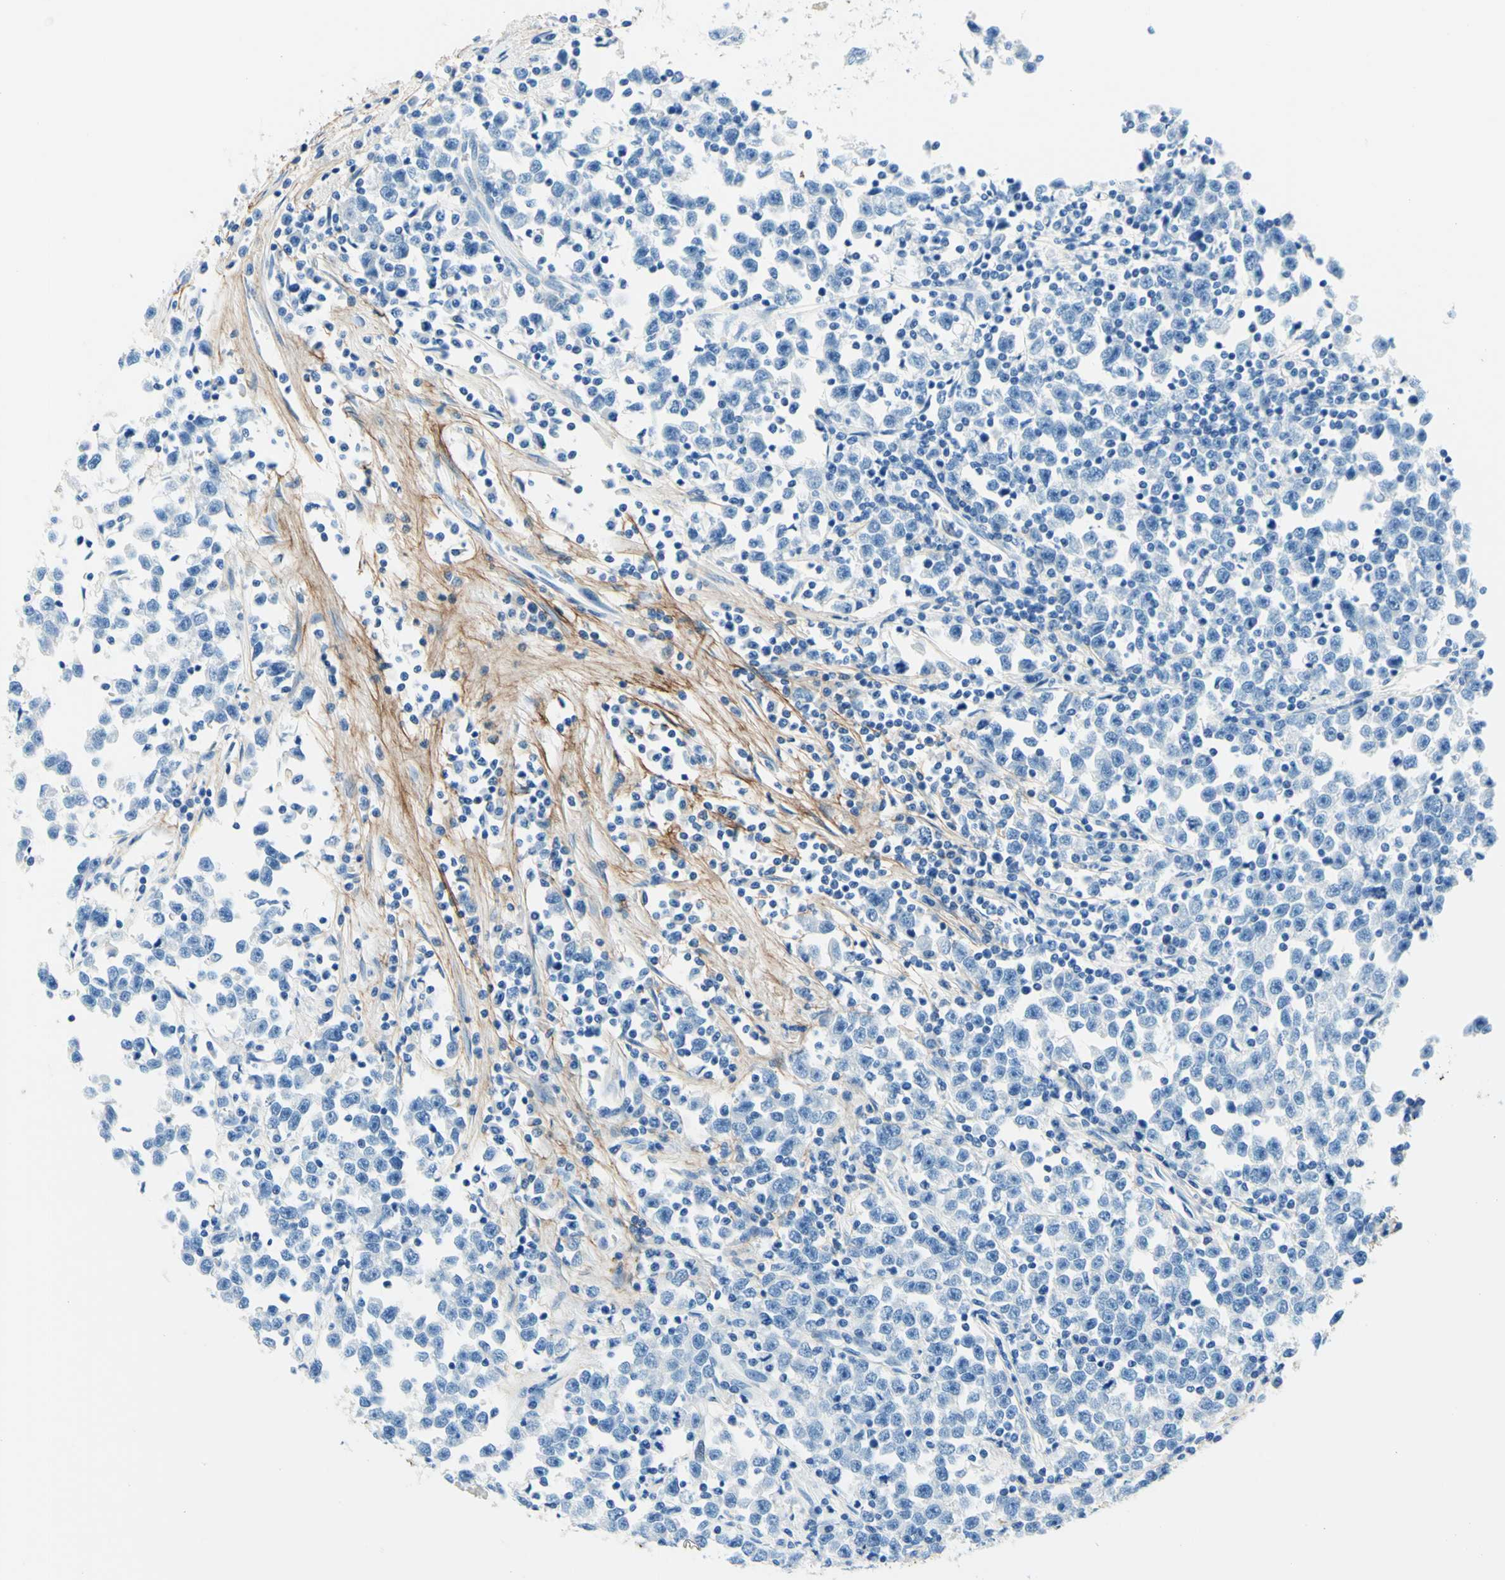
{"staining": {"intensity": "negative", "quantity": "none", "location": "none"}, "tissue": "testis cancer", "cell_type": "Tumor cells", "image_type": "cancer", "snomed": [{"axis": "morphology", "description": "Seminoma, NOS"}, {"axis": "topography", "description": "Testis"}], "caption": "High power microscopy micrograph of an immunohistochemistry (IHC) image of testis cancer (seminoma), revealing no significant positivity in tumor cells. (DAB immunohistochemistry (IHC), high magnification).", "gene": "MFAP5", "patient": {"sex": "male", "age": 43}}